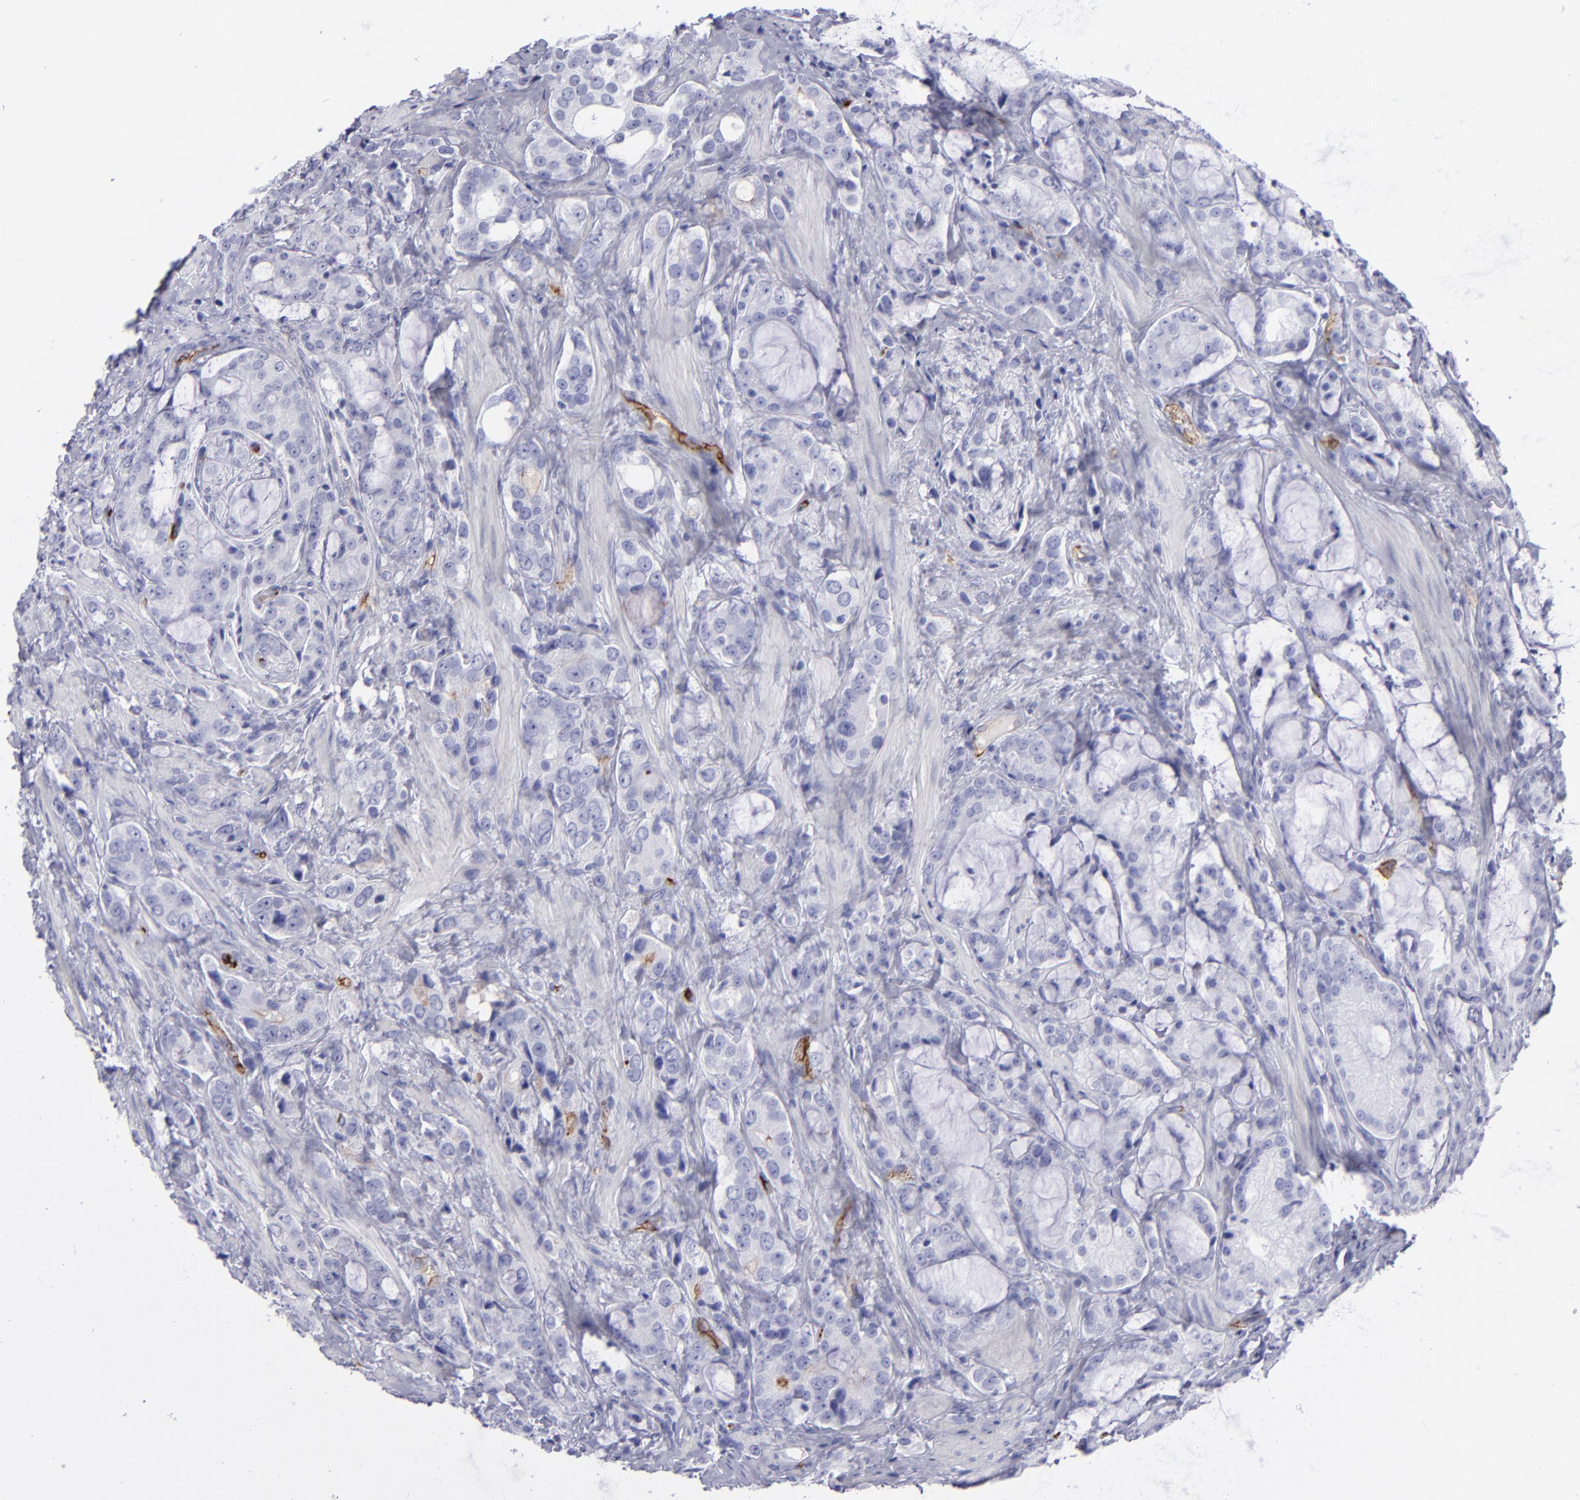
{"staining": {"intensity": "negative", "quantity": "none", "location": "none"}, "tissue": "prostate cancer", "cell_type": "Tumor cells", "image_type": "cancer", "snomed": [{"axis": "morphology", "description": "Adenocarcinoma, Medium grade"}, {"axis": "topography", "description": "Prostate"}], "caption": "Immunohistochemistry of human prostate cancer exhibits no expression in tumor cells. (Immunohistochemistry, brightfield microscopy, high magnification).", "gene": "ACE", "patient": {"sex": "male", "age": 70}}